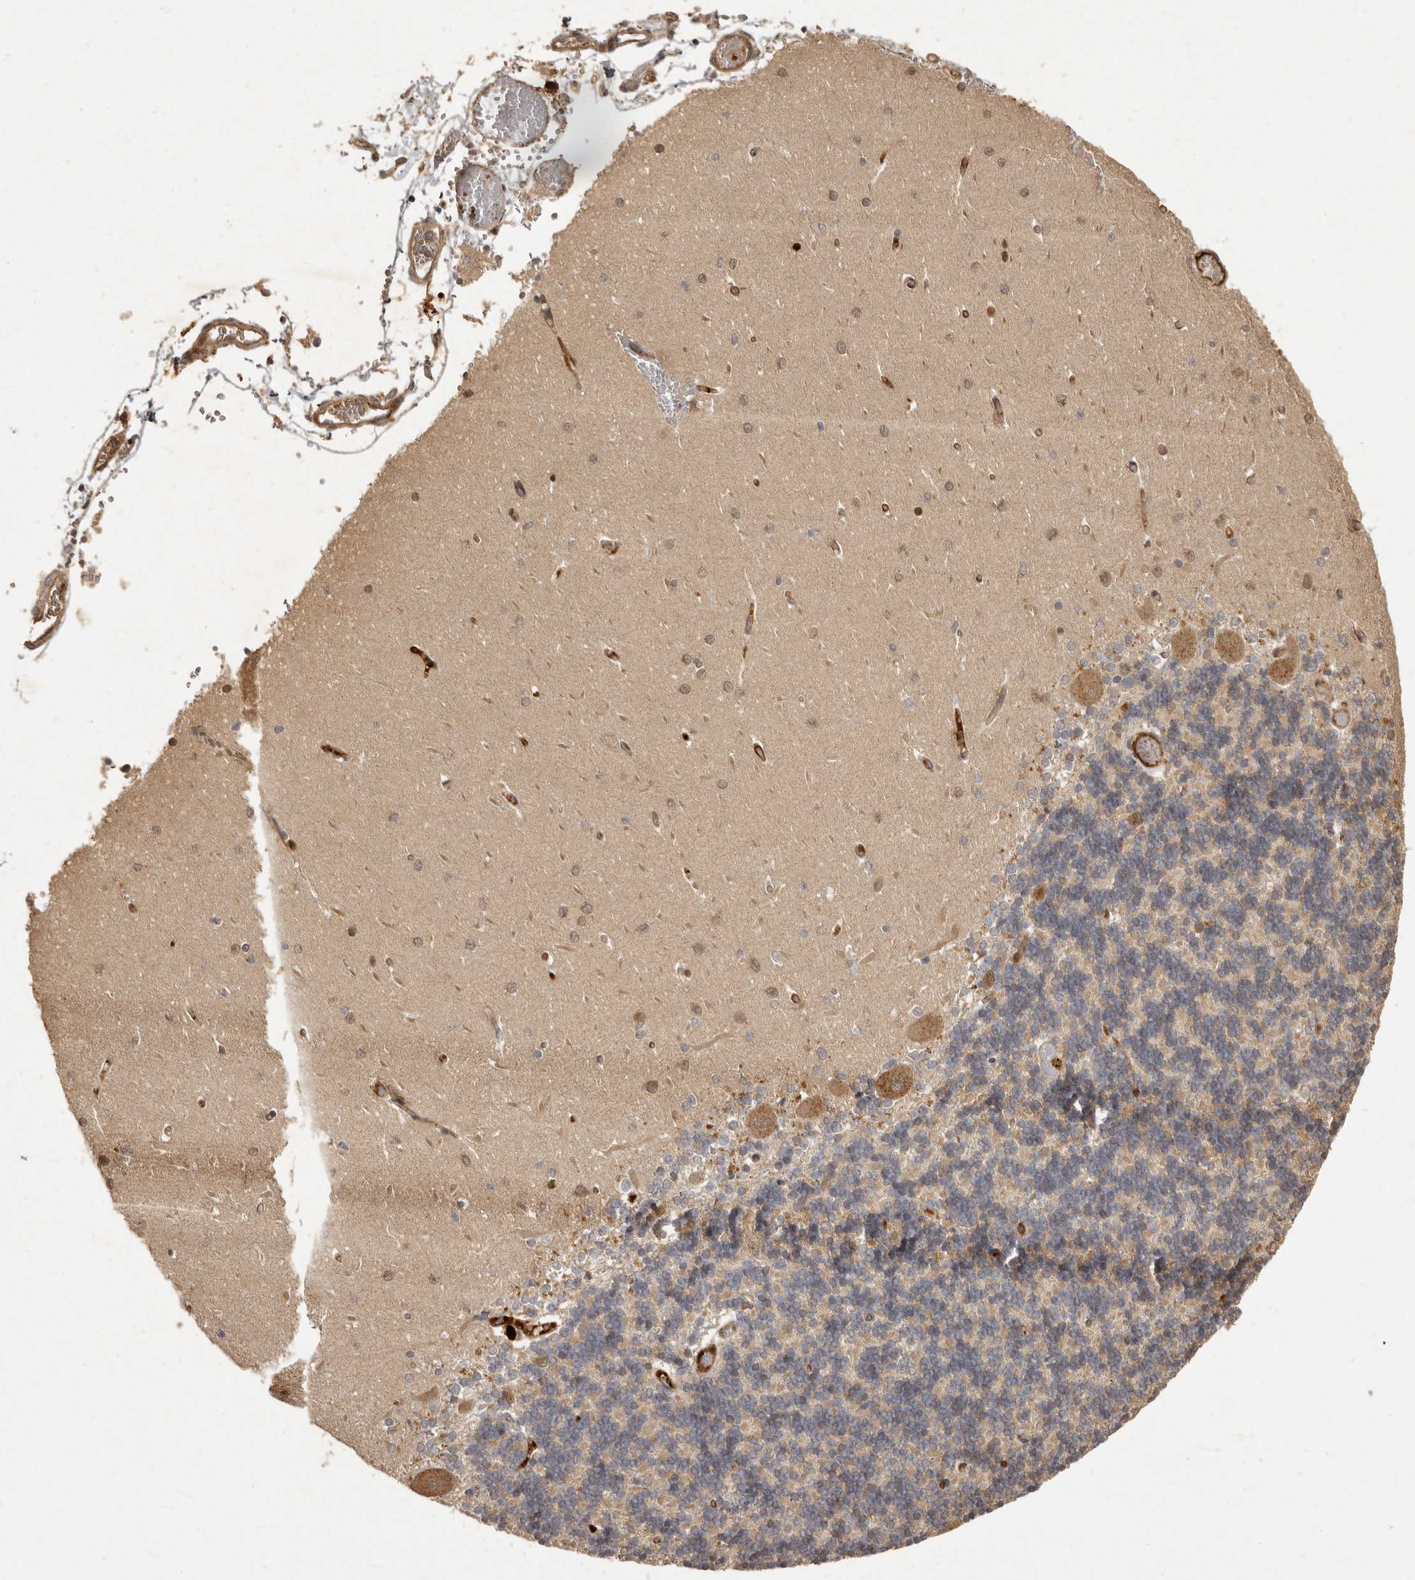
{"staining": {"intensity": "weak", "quantity": ">75%", "location": "cytoplasmic/membranous"}, "tissue": "cerebellum", "cell_type": "Cells in granular layer", "image_type": "normal", "snomed": [{"axis": "morphology", "description": "Normal tissue, NOS"}, {"axis": "topography", "description": "Cerebellum"}], "caption": "High-magnification brightfield microscopy of normal cerebellum stained with DAB (3,3'-diaminobenzidine) (brown) and counterstained with hematoxylin (blue). cells in granular layer exhibit weak cytoplasmic/membranous positivity is seen in about>75% of cells. The protein is stained brown, and the nuclei are stained in blue (DAB IHC with brightfield microscopy, high magnification).", "gene": "SEMA3A", "patient": {"sex": "male", "age": 37}}